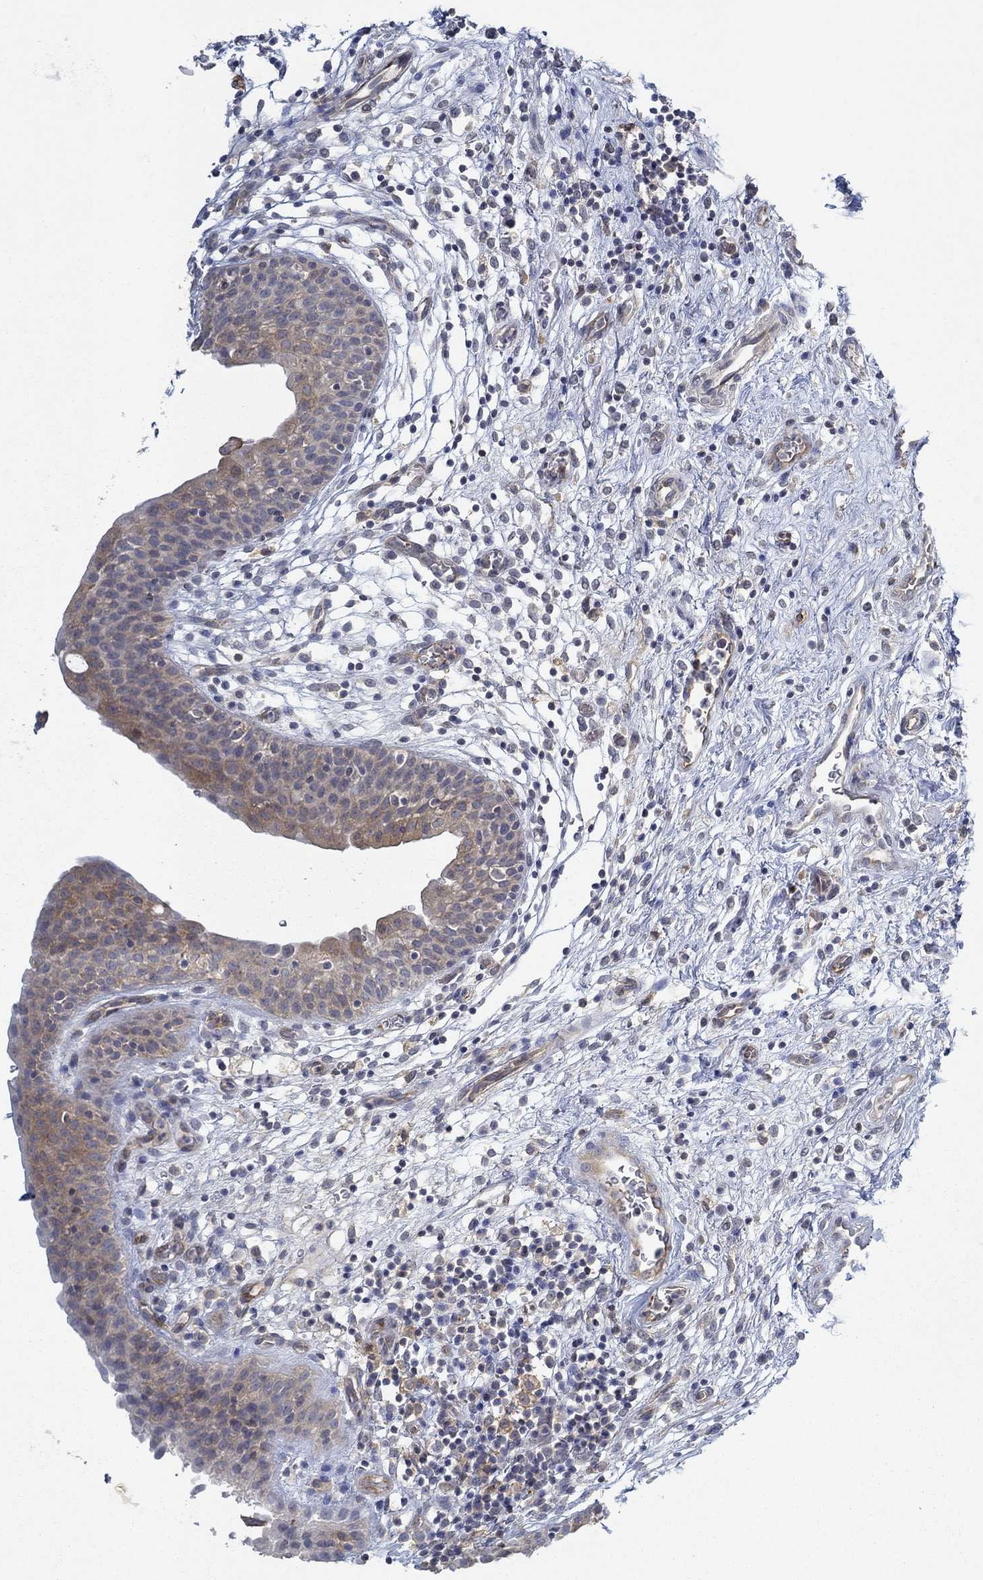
{"staining": {"intensity": "moderate", "quantity": "<25%", "location": "cytoplasmic/membranous"}, "tissue": "urinary bladder", "cell_type": "Urothelial cells", "image_type": "normal", "snomed": [{"axis": "morphology", "description": "Normal tissue, NOS"}, {"axis": "topography", "description": "Urinary bladder"}], "caption": "Urinary bladder was stained to show a protein in brown. There is low levels of moderate cytoplasmic/membranous staining in approximately <25% of urothelial cells. The staining is performed using DAB brown chromogen to label protein expression. The nuclei are counter-stained blue using hematoxylin.", "gene": "MTHFR", "patient": {"sex": "male", "age": 37}}